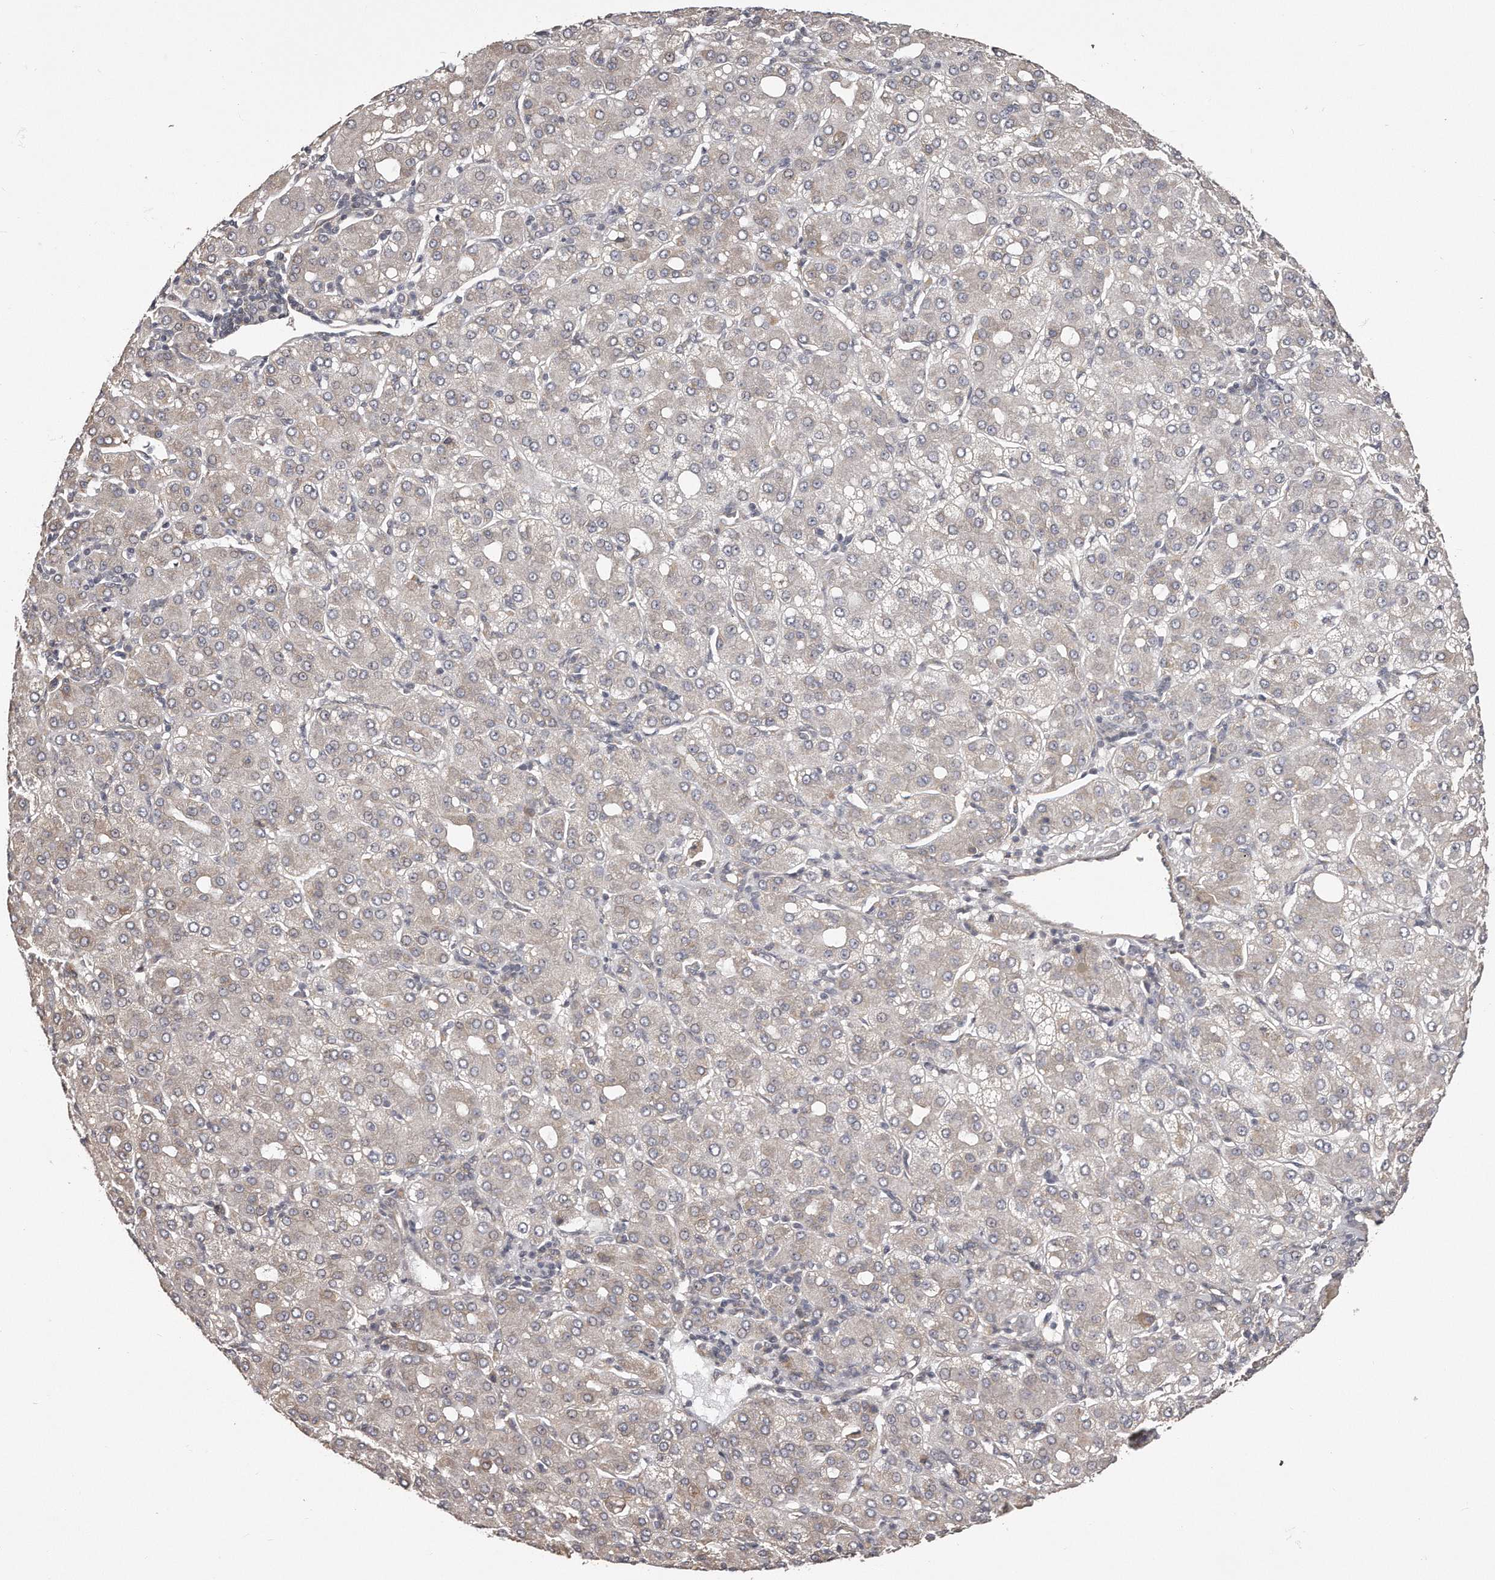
{"staining": {"intensity": "weak", "quantity": "<25%", "location": "cytoplasmic/membranous"}, "tissue": "liver cancer", "cell_type": "Tumor cells", "image_type": "cancer", "snomed": [{"axis": "morphology", "description": "Carcinoma, Hepatocellular, NOS"}, {"axis": "topography", "description": "Liver"}], "caption": "An immunohistochemistry (IHC) micrograph of liver cancer is shown. There is no staining in tumor cells of liver cancer.", "gene": "TRAPPC14", "patient": {"sex": "male", "age": 65}}